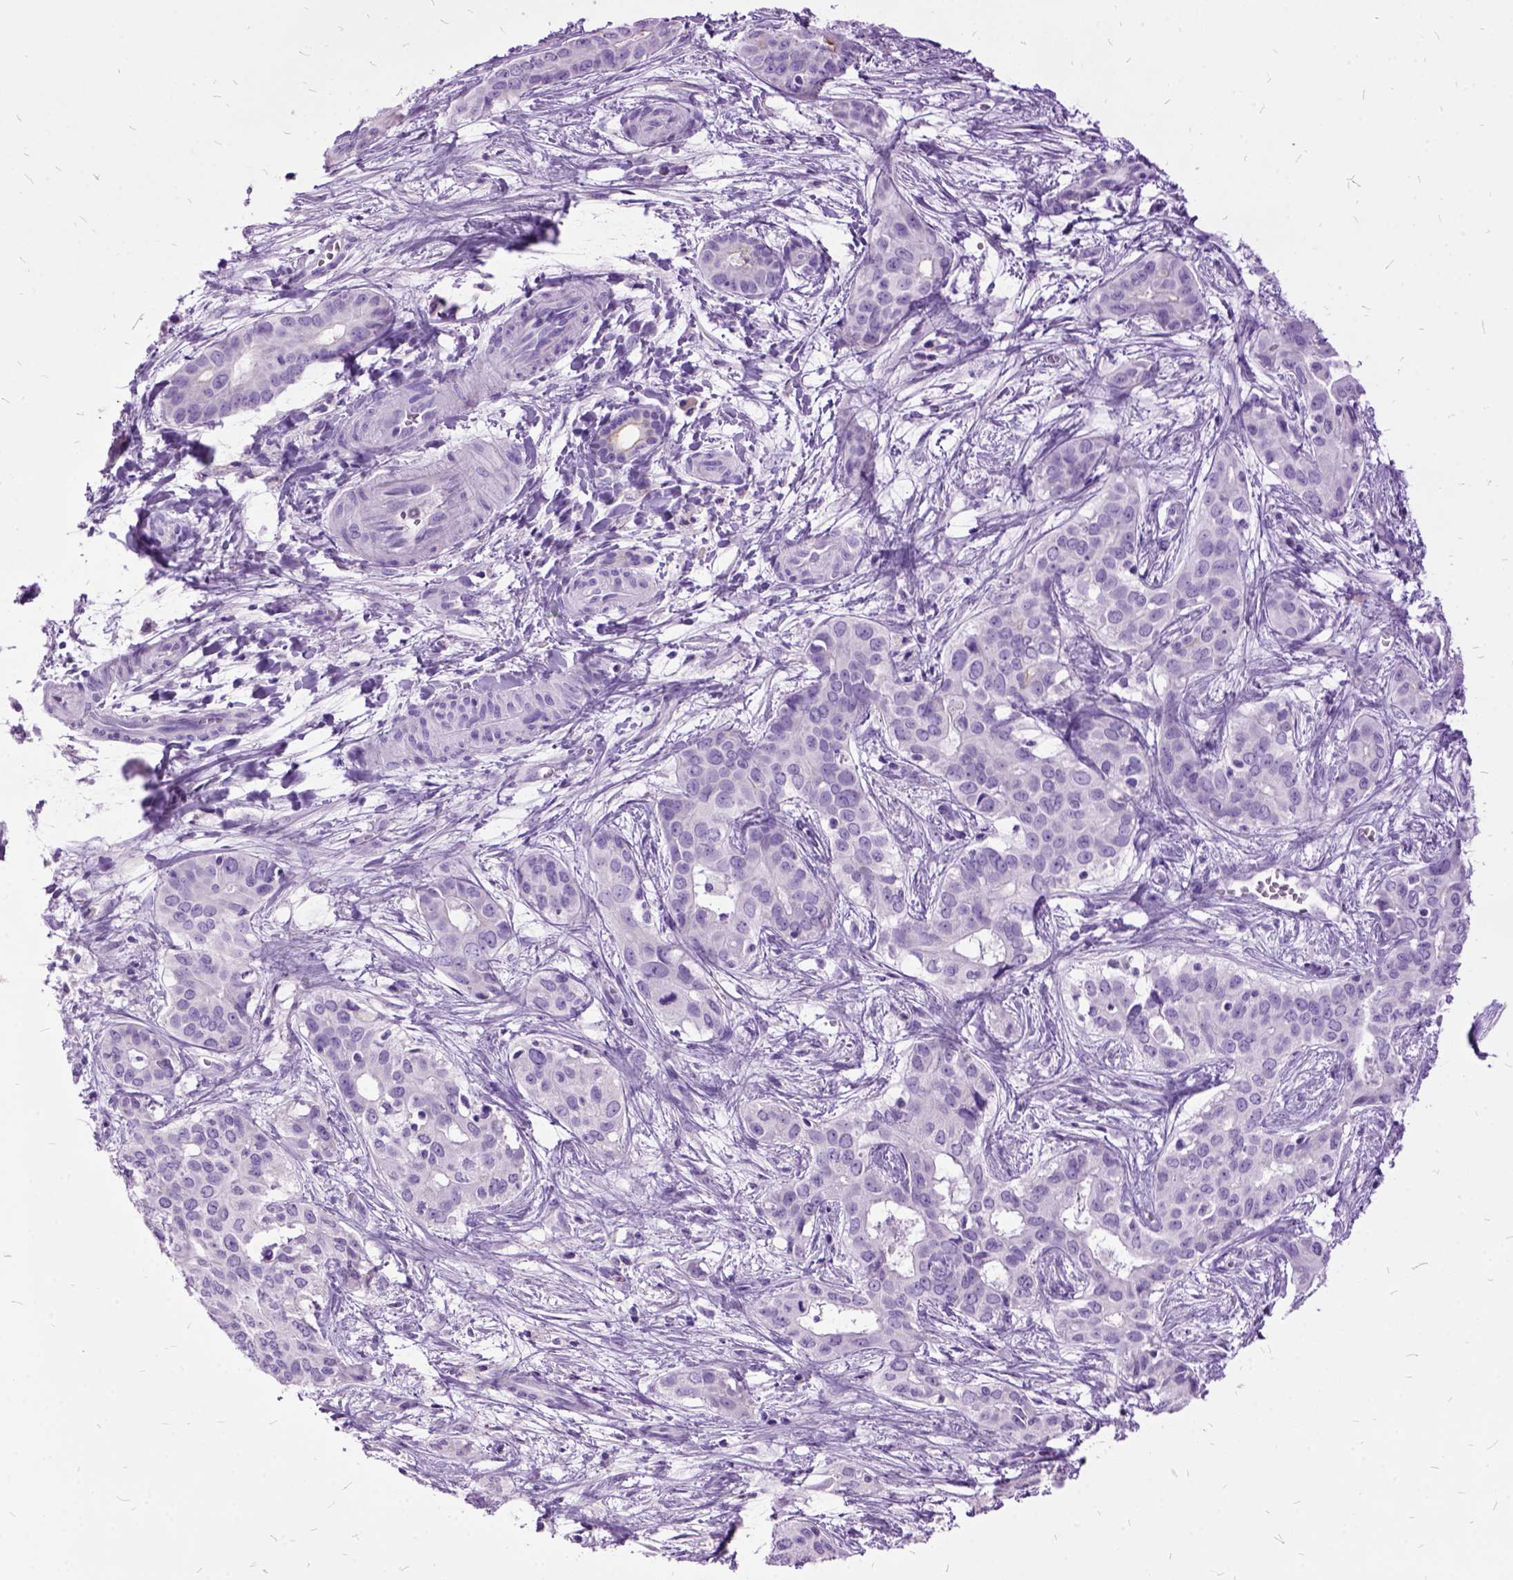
{"staining": {"intensity": "negative", "quantity": "none", "location": "none"}, "tissue": "liver cancer", "cell_type": "Tumor cells", "image_type": "cancer", "snomed": [{"axis": "morphology", "description": "Cholangiocarcinoma"}, {"axis": "topography", "description": "Liver"}], "caption": "The IHC histopathology image has no significant expression in tumor cells of liver cancer tissue.", "gene": "MME", "patient": {"sex": "female", "age": 65}}